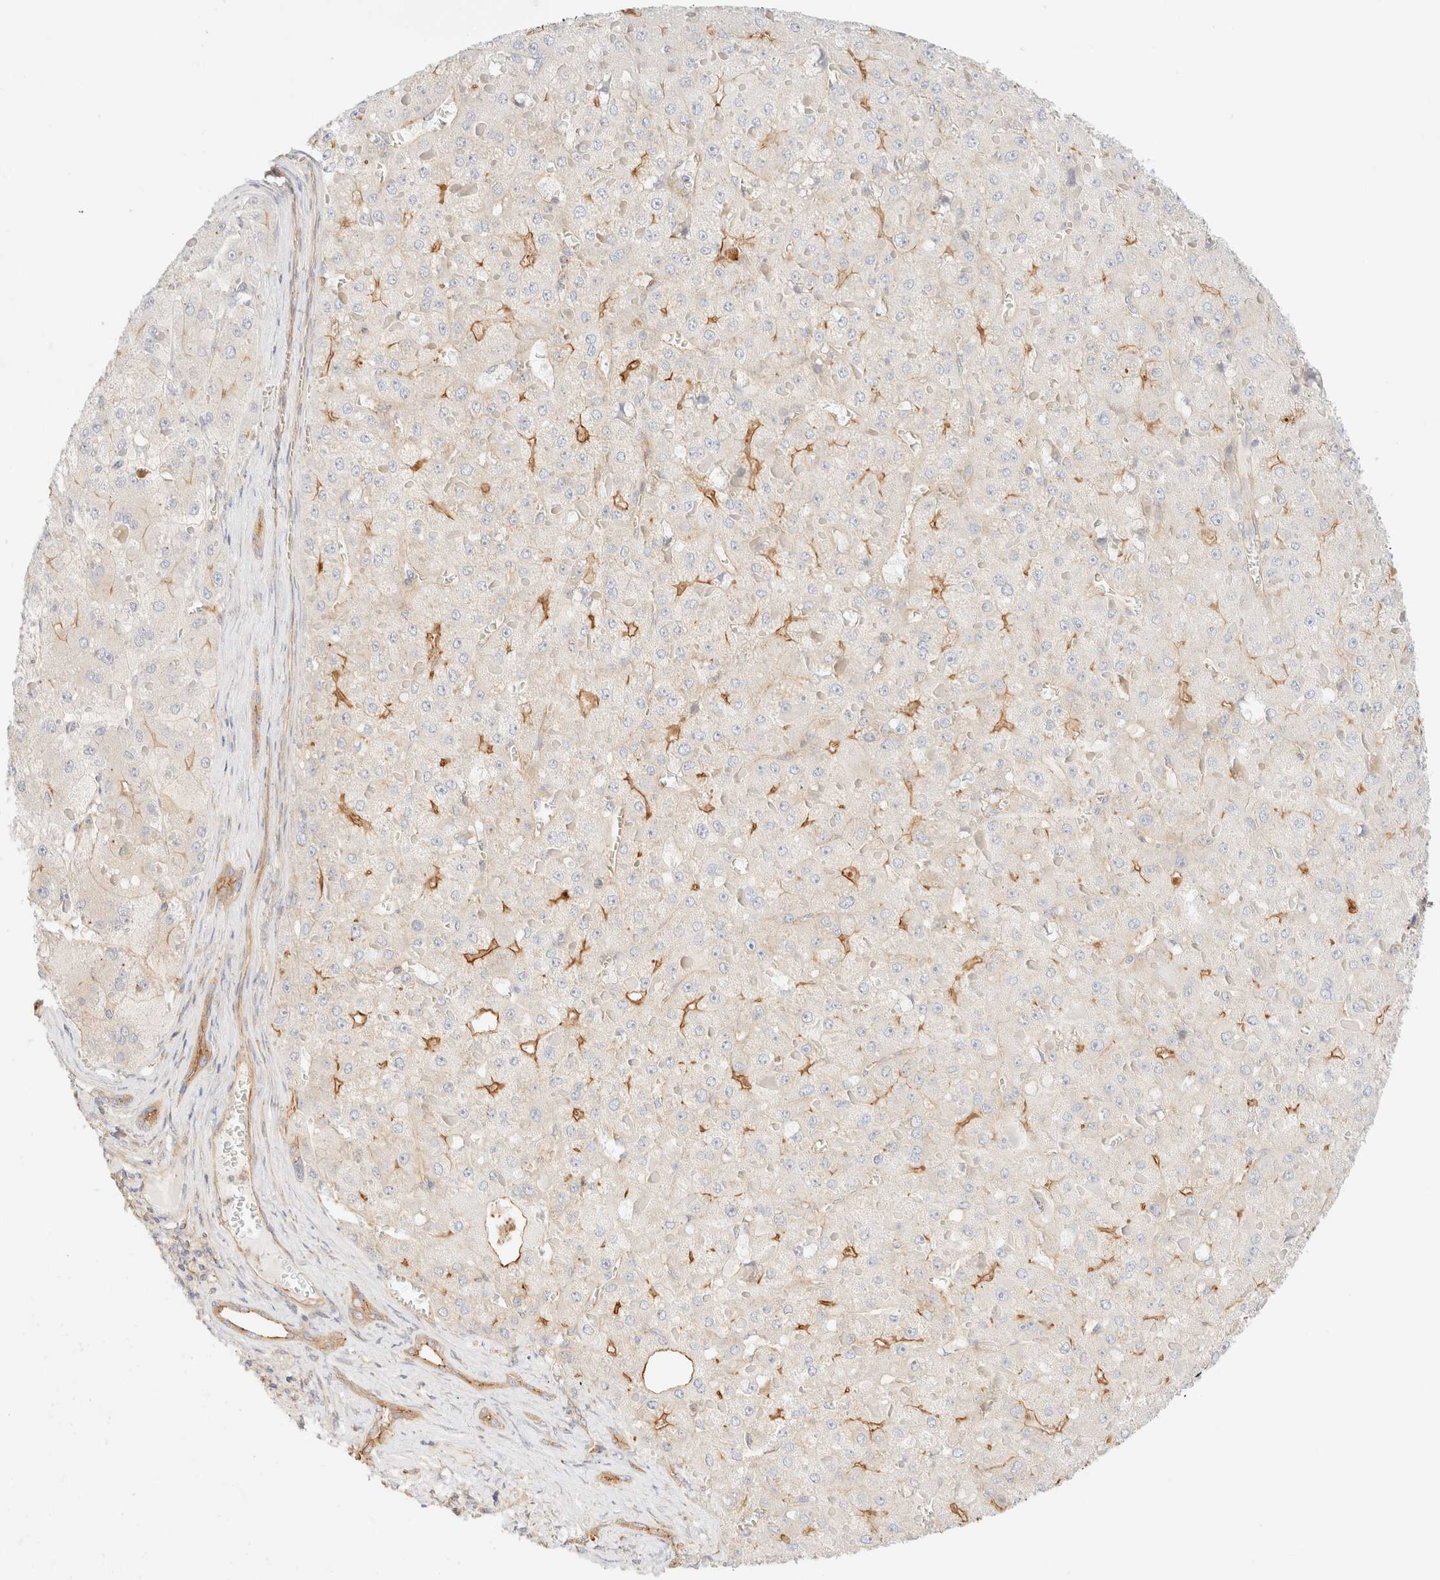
{"staining": {"intensity": "moderate", "quantity": "<25%", "location": "cytoplasmic/membranous"}, "tissue": "liver cancer", "cell_type": "Tumor cells", "image_type": "cancer", "snomed": [{"axis": "morphology", "description": "Carcinoma, Hepatocellular, NOS"}, {"axis": "topography", "description": "Liver"}], "caption": "Tumor cells show low levels of moderate cytoplasmic/membranous staining in about <25% of cells in liver hepatocellular carcinoma.", "gene": "MYO10", "patient": {"sex": "female", "age": 73}}